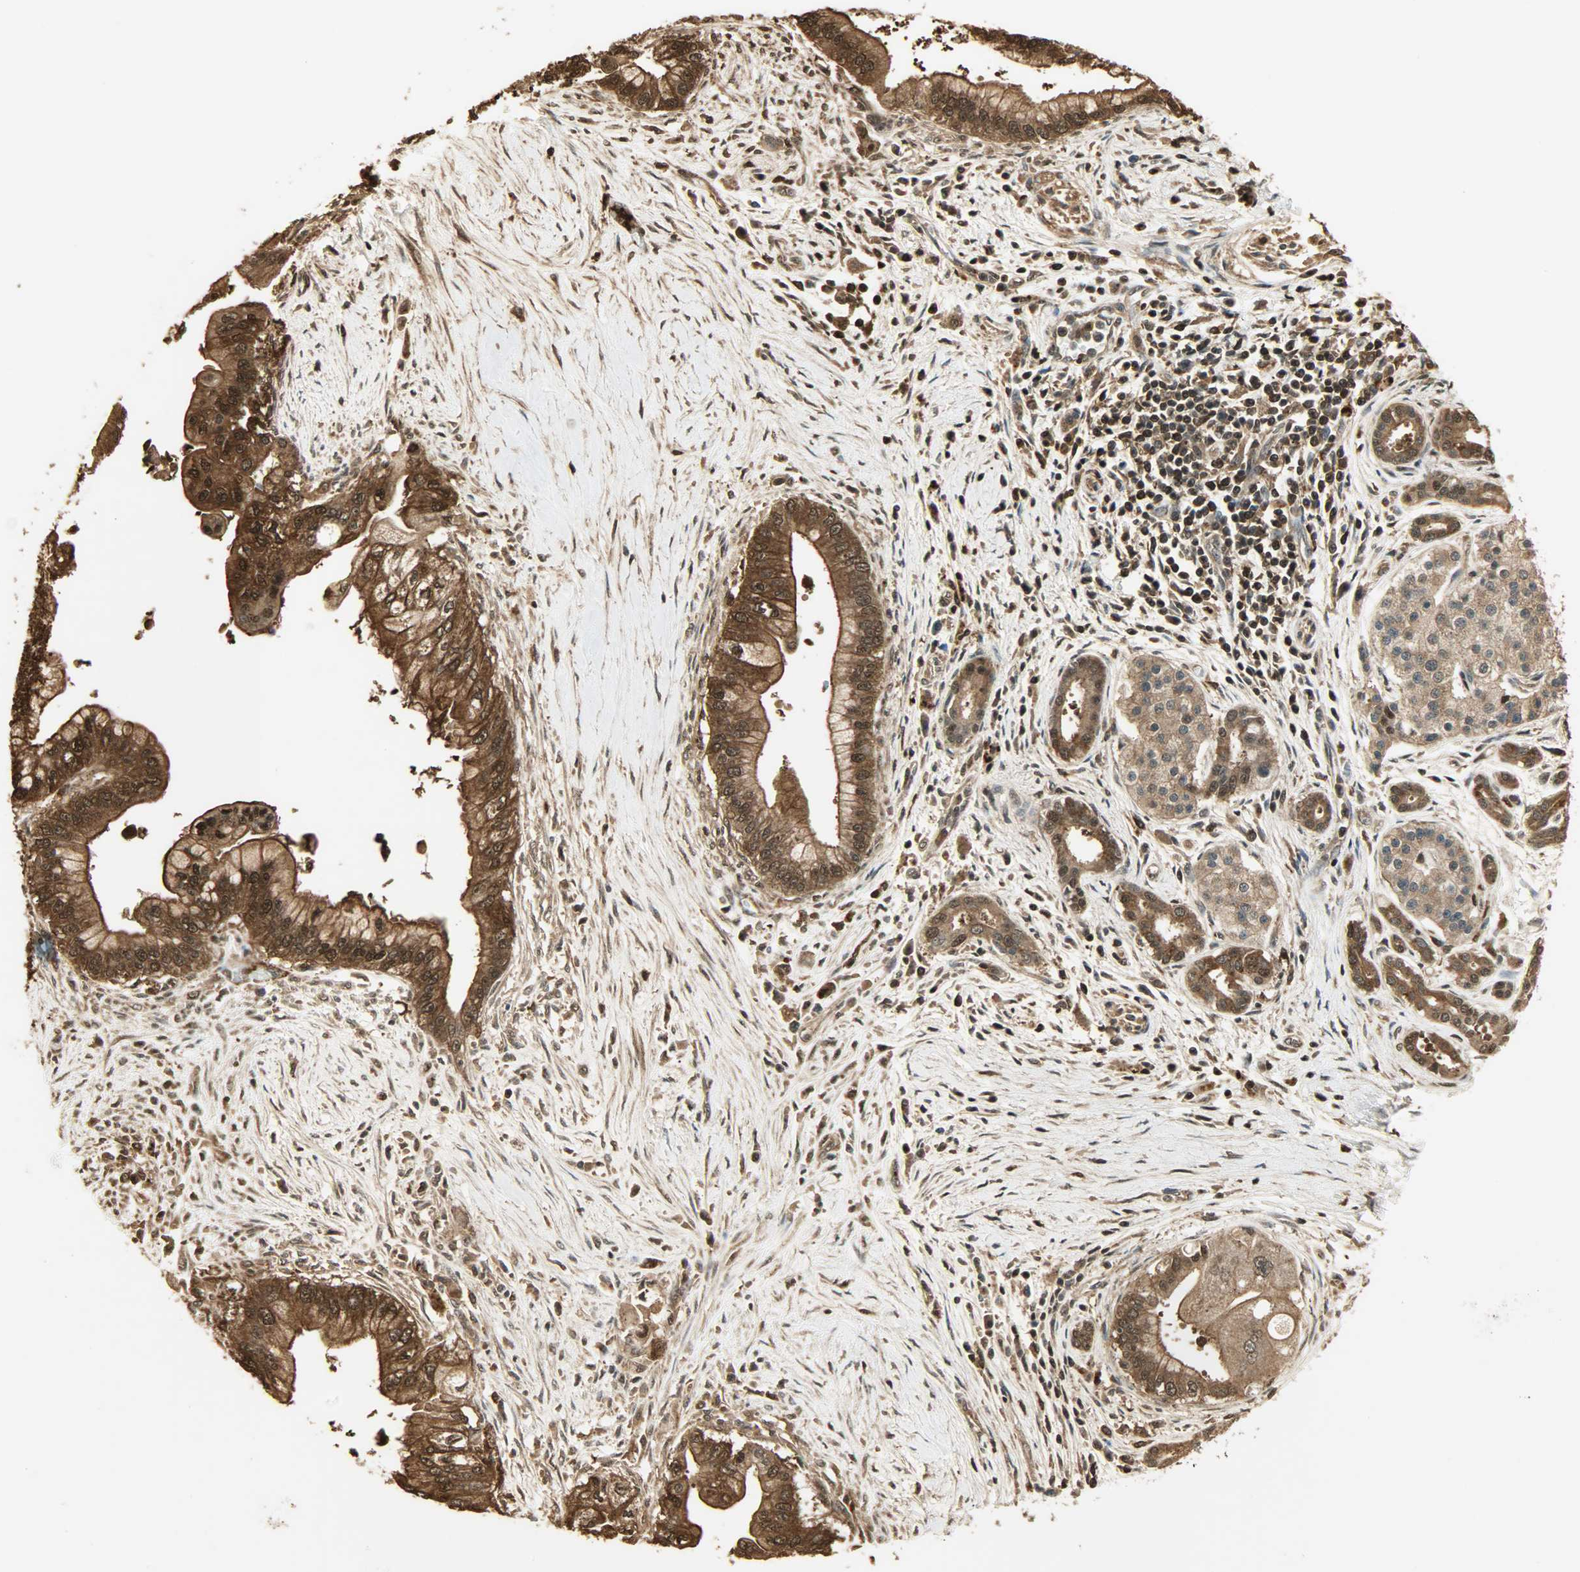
{"staining": {"intensity": "strong", "quantity": ">75%", "location": "cytoplasmic/membranous,nuclear"}, "tissue": "pancreatic cancer", "cell_type": "Tumor cells", "image_type": "cancer", "snomed": [{"axis": "morphology", "description": "Adenocarcinoma, NOS"}, {"axis": "topography", "description": "Pancreas"}], "caption": "A micrograph of human adenocarcinoma (pancreatic) stained for a protein exhibits strong cytoplasmic/membranous and nuclear brown staining in tumor cells.", "gene": "YWHAZ", "patient": {"sex": "male", "age": 59}}